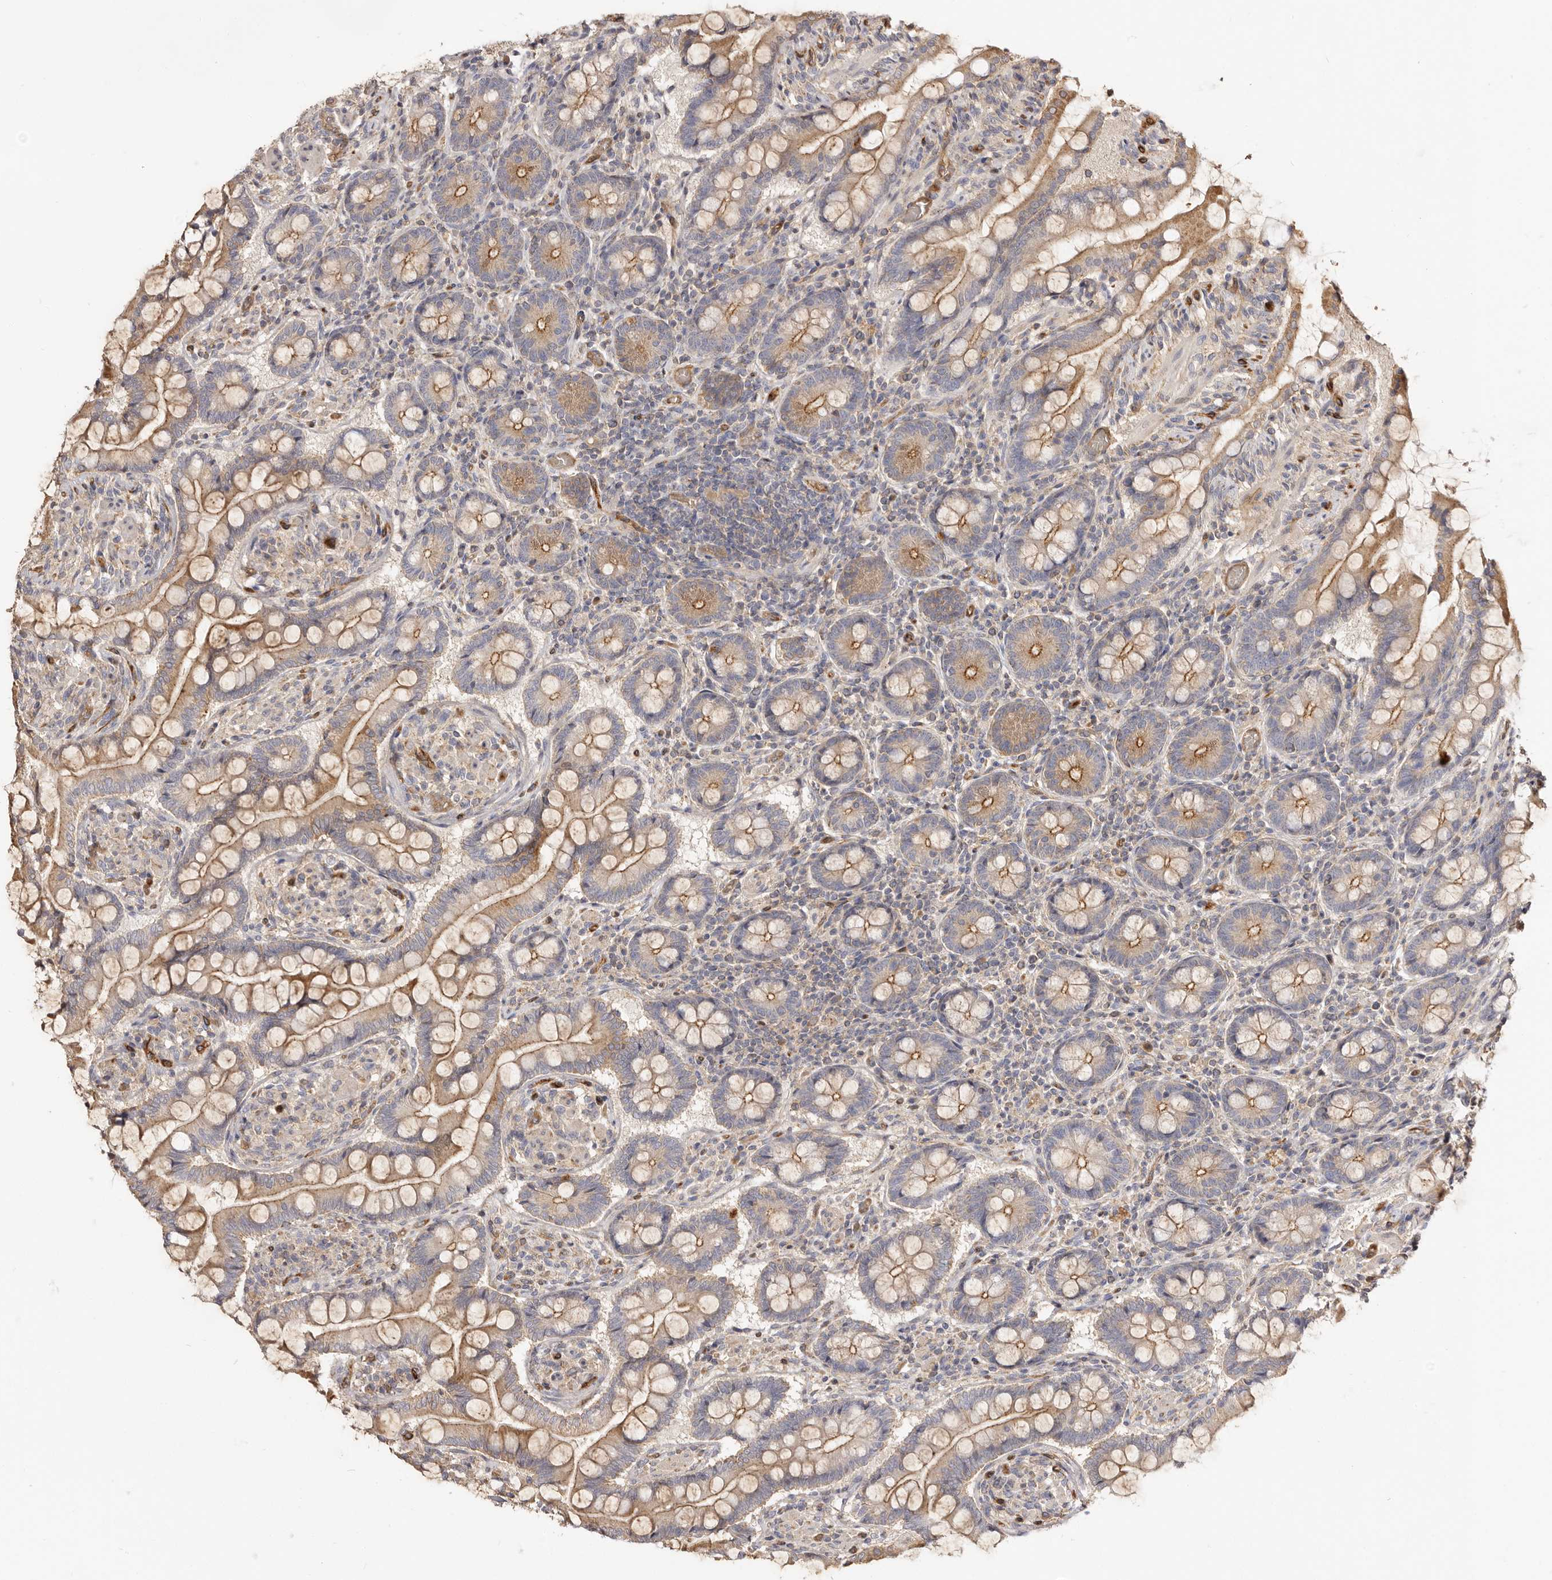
{"staining": {"intensity": "moderate", "quantity": ">75%", "location": "cytoplasmic/membranous"}, "tissue": "small intestine", "cell_type": "Glandular cells", "image_type": "normal", "snomed": [{"axis": "morphology", "description": "Normal tissue, NOS"}, {"axis": "topography", "description": "Small intestine"}], "caption": "Benign small intestine was stained to show a protein in brown. There is medium levels of moderate cytoplasmic/membranous staining in about >75% of glandular cells. Immunohistochemistry (ihc) stains the protein of interest in brown and the nuclei are stained blue.", "gene": "ADAMTS9", "patient": {"sex": "male", "age": 41}}